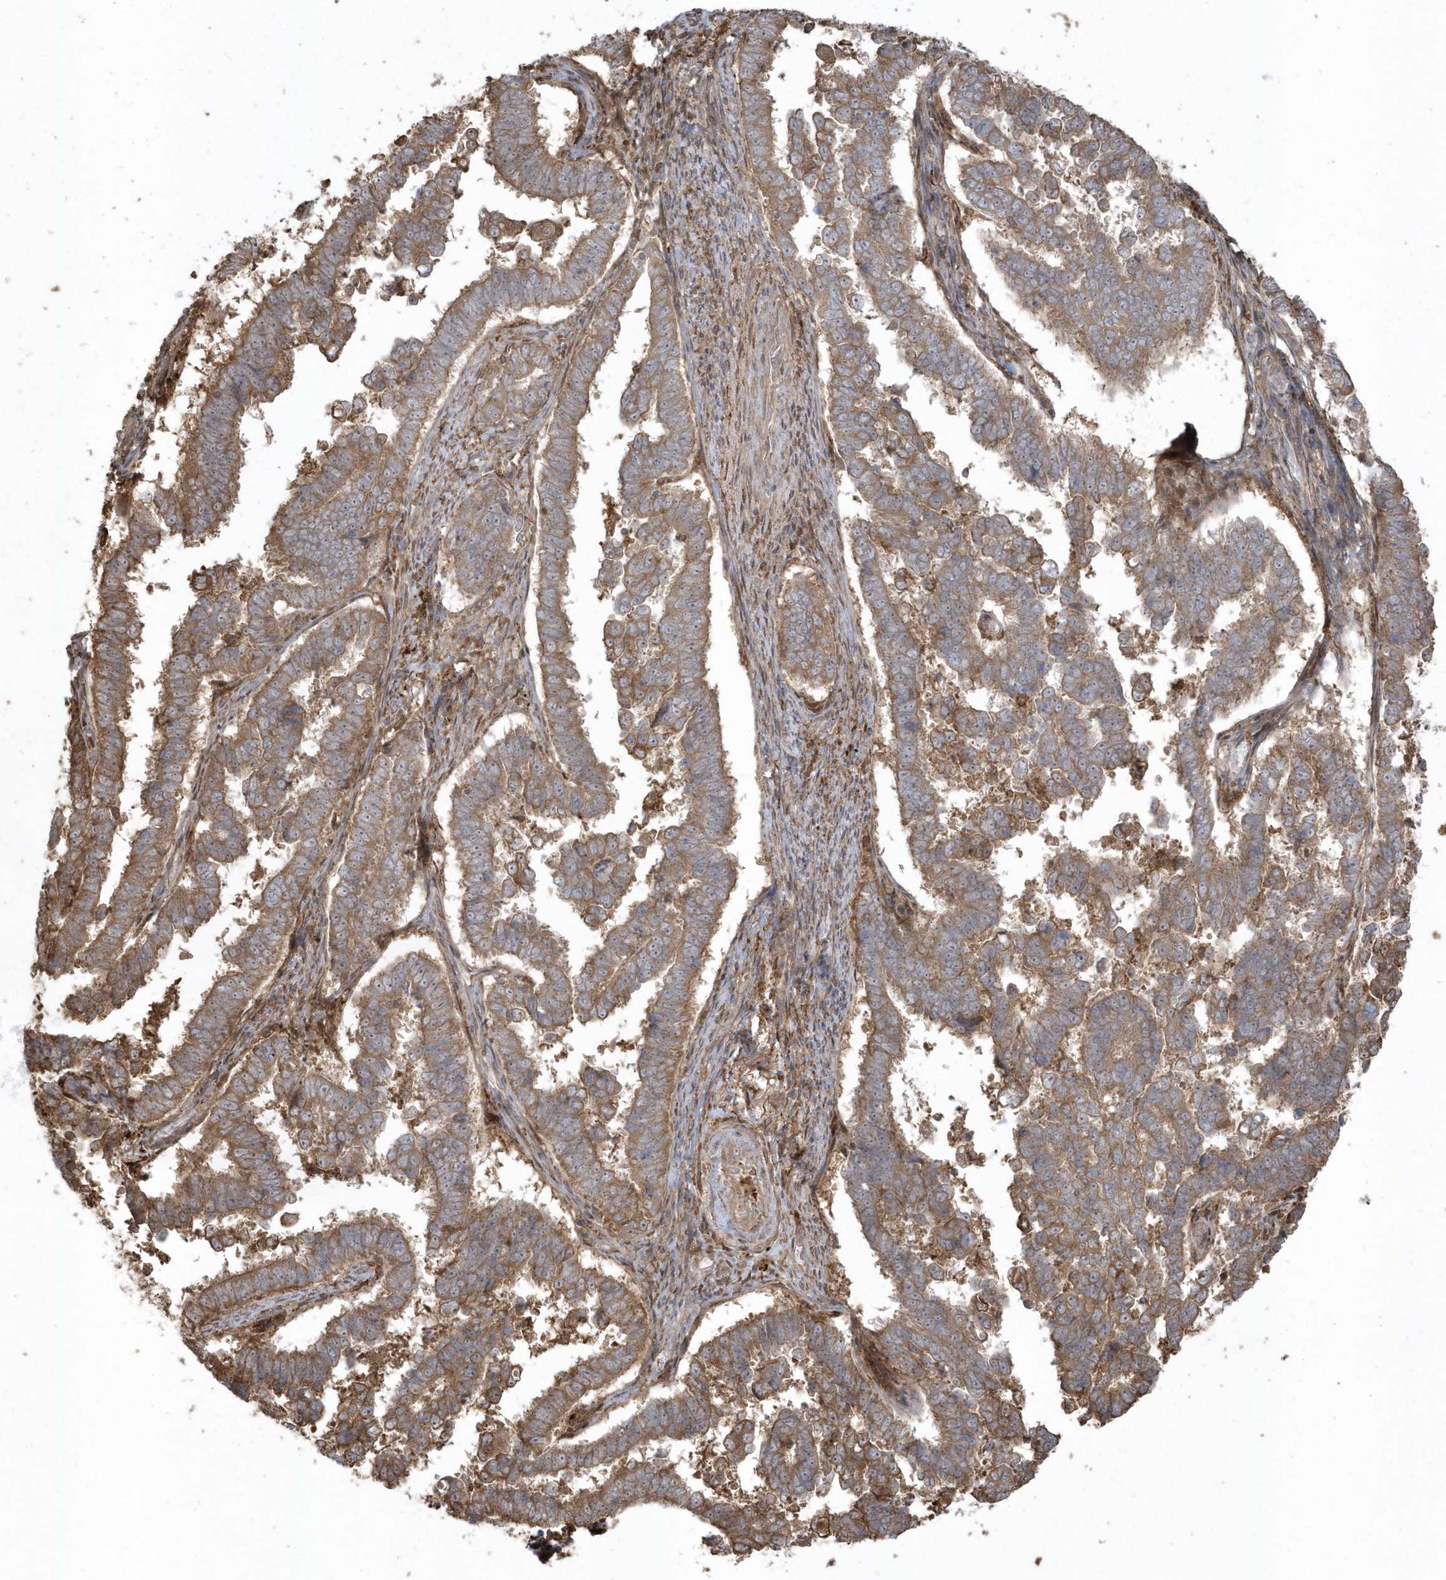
{"staining": {"intensity": "moderate", "quantity": ">75%", "location": "cytoplasmic/membranous"}, "tissue": "endometrial cancer", "cell_type": "Tumor cells", "image_type": "cancer", "snomed": [{"axis": "morphology", "description": "Adenocarcinoma, NOS"}, {"axis": "topography", "description": "Endometrium"}], "caption": "Endometrial cancer was stained to show a protein in brown. There is medium levels of moderate cytoplasmic/membranous expression in approximately >75% of tumor cells. (DAB (3,3'-diaminobenzidine) IHC, brown staining for protein, blue staining for nuclei).", "gene": "HNMT", "patient": {"sex": "female", "age": 75}}